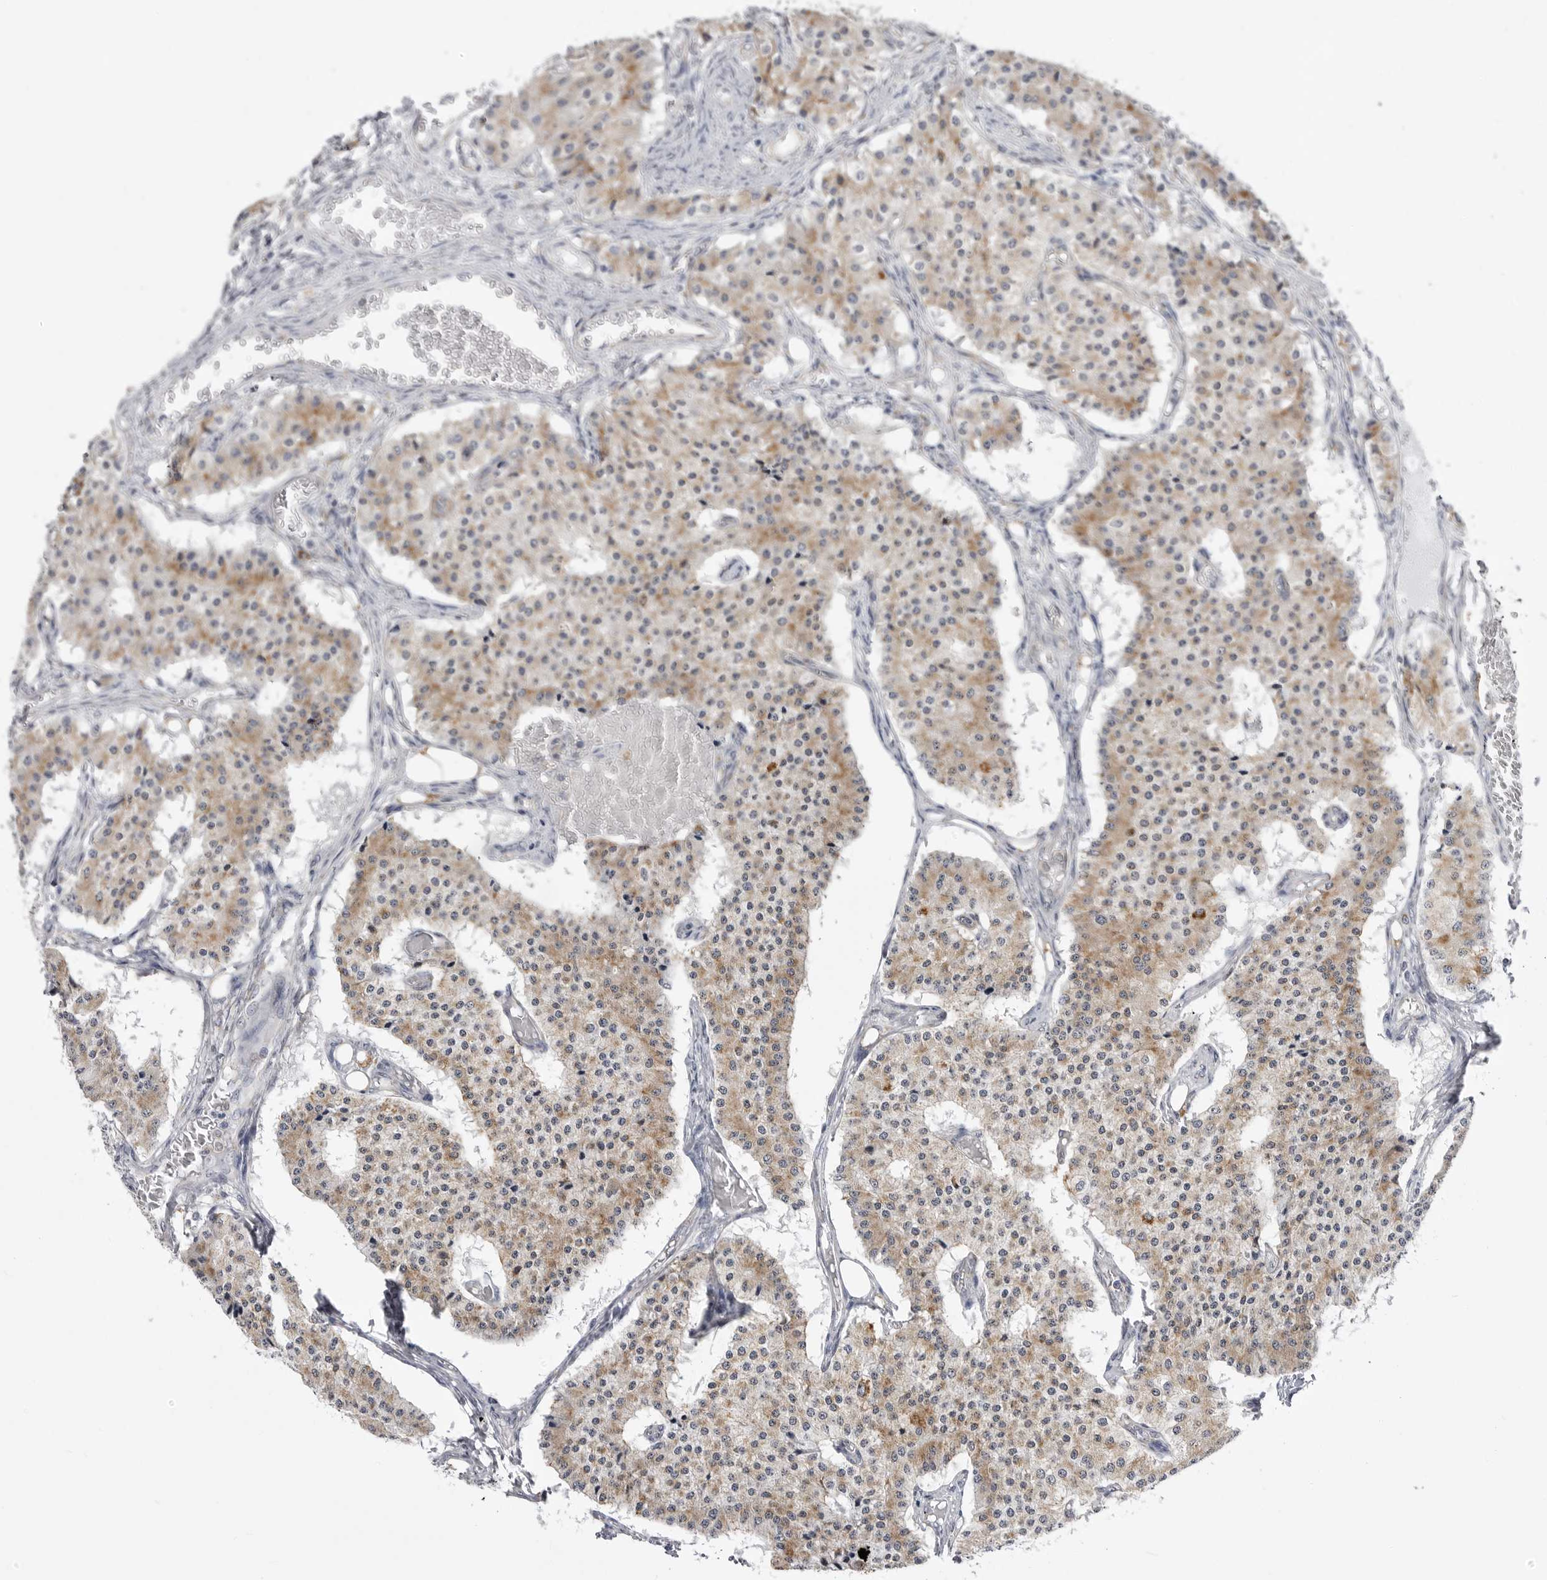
{"staining": {"intensity": "moderate", "quantity": ">75%", "location": "cytoplasmic/membranous"}, "tissue": "carcinoid", "cell_type": "Tumor cells", "image_type": "cancer", "snomed": [{"axis": "morphology", "description": "Carcinoid, malignant, NOS"}, {"axis": "topography", "description": "Colon"}], "caption": "A brown stain labels moderate cytoplasmic/membranous staining of a protein in human malignant carcinoid tumor cells. The protein is shown in brown color, while the nuclei are stained blue.", "gene": "FH", "patient": {"sex": "female", "age": 52}}